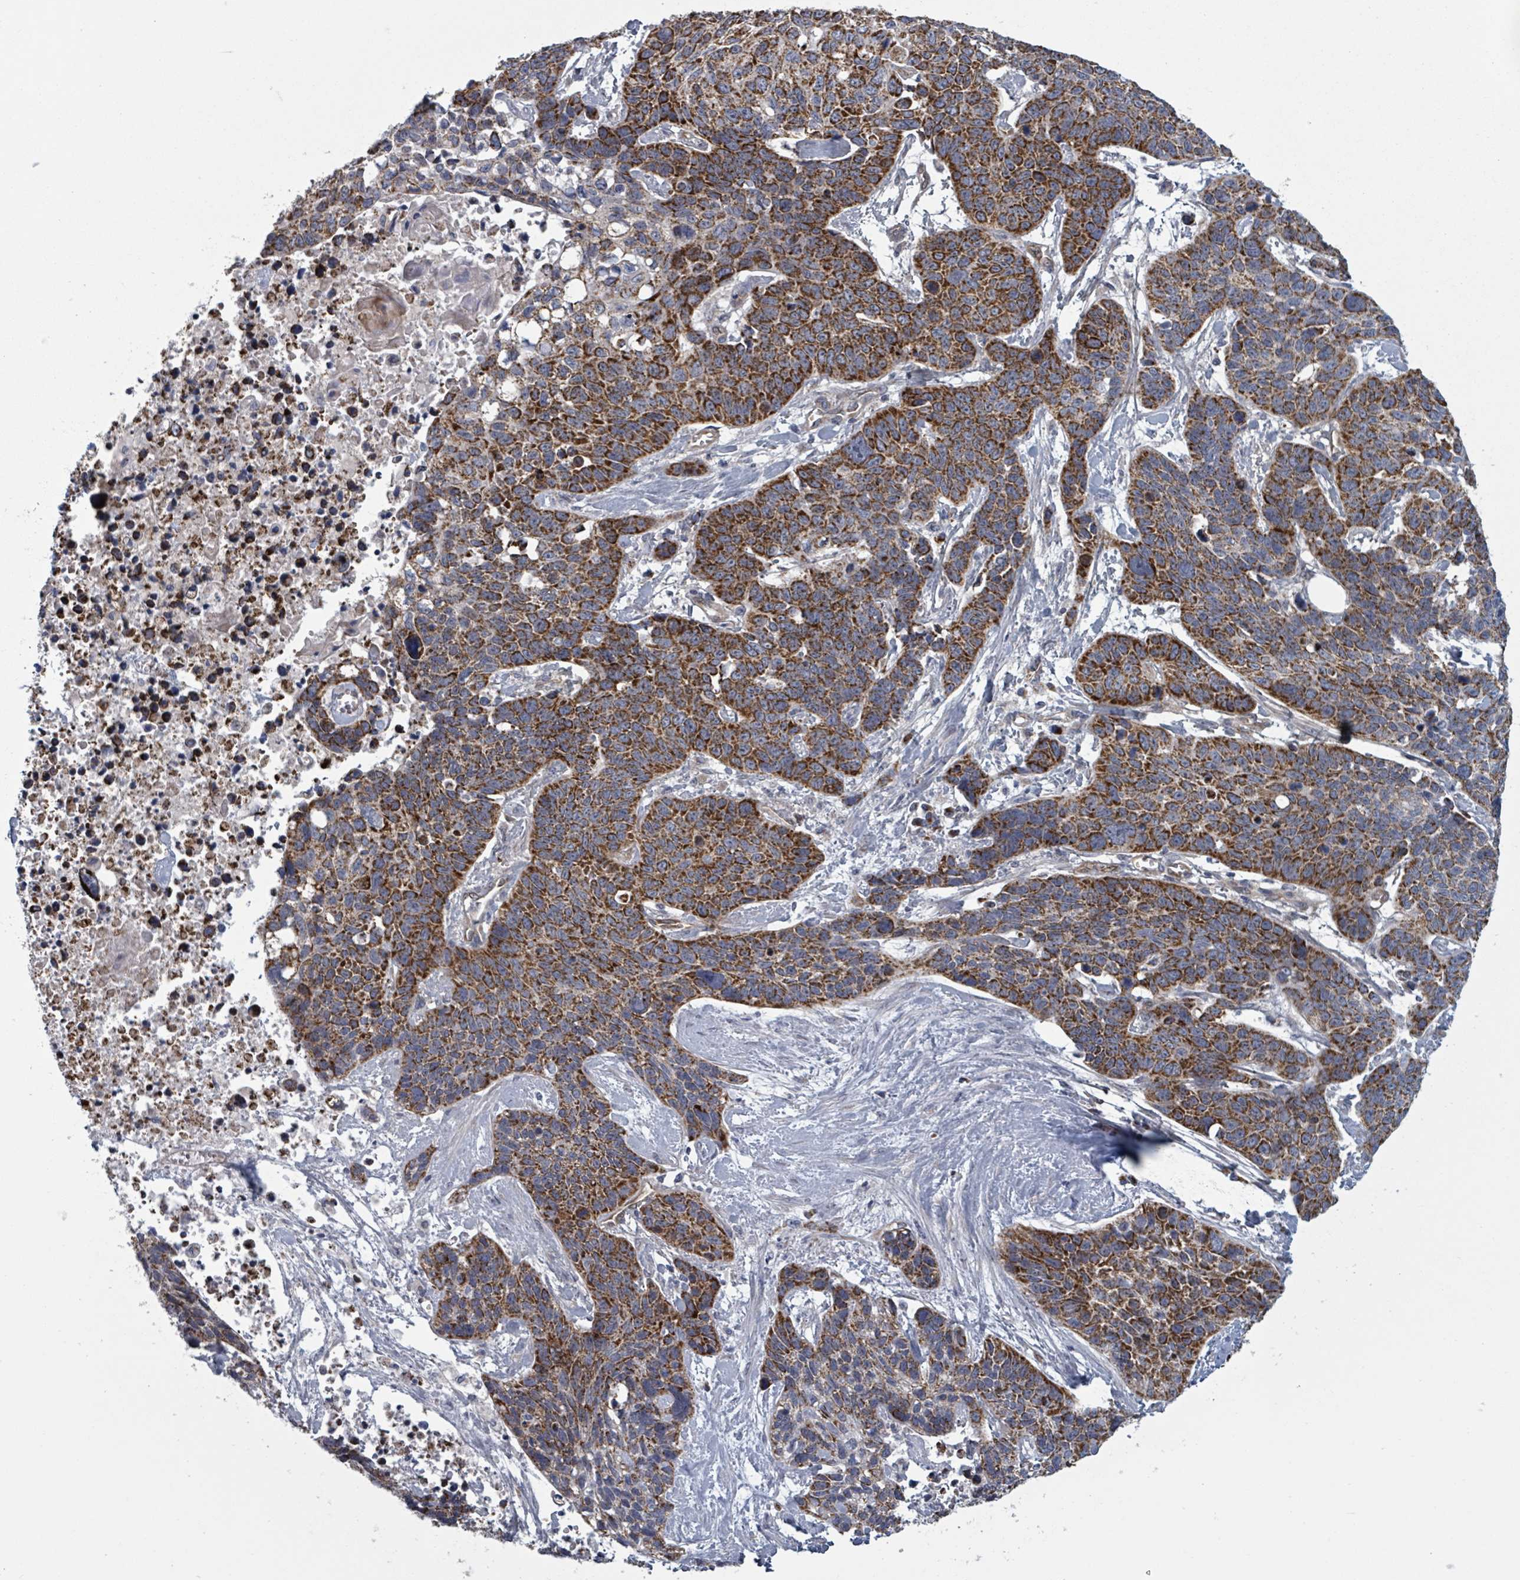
{"staining": {"intensity": "strong", "quantity": ">75%", "location": "cytoplasmic/membranous"}, "tissue": "lung cancer", "cell_type": "Tumor cells", "image_type": "cancer", "snomed": [{"axis": "morphology", "description": "Squamous cell carcinoma, NOS"}, {"axis": "topography", "description": "Lung"}], "caption": "Immunohistochemical staining of squamous cell carcinoma (lung) demonstrates strong cytoplasmic/membranous protein positivity in about >75% of tumor cells.", "gene": "FKBP1A", "patient": {"sex": "male", "age": 62}}